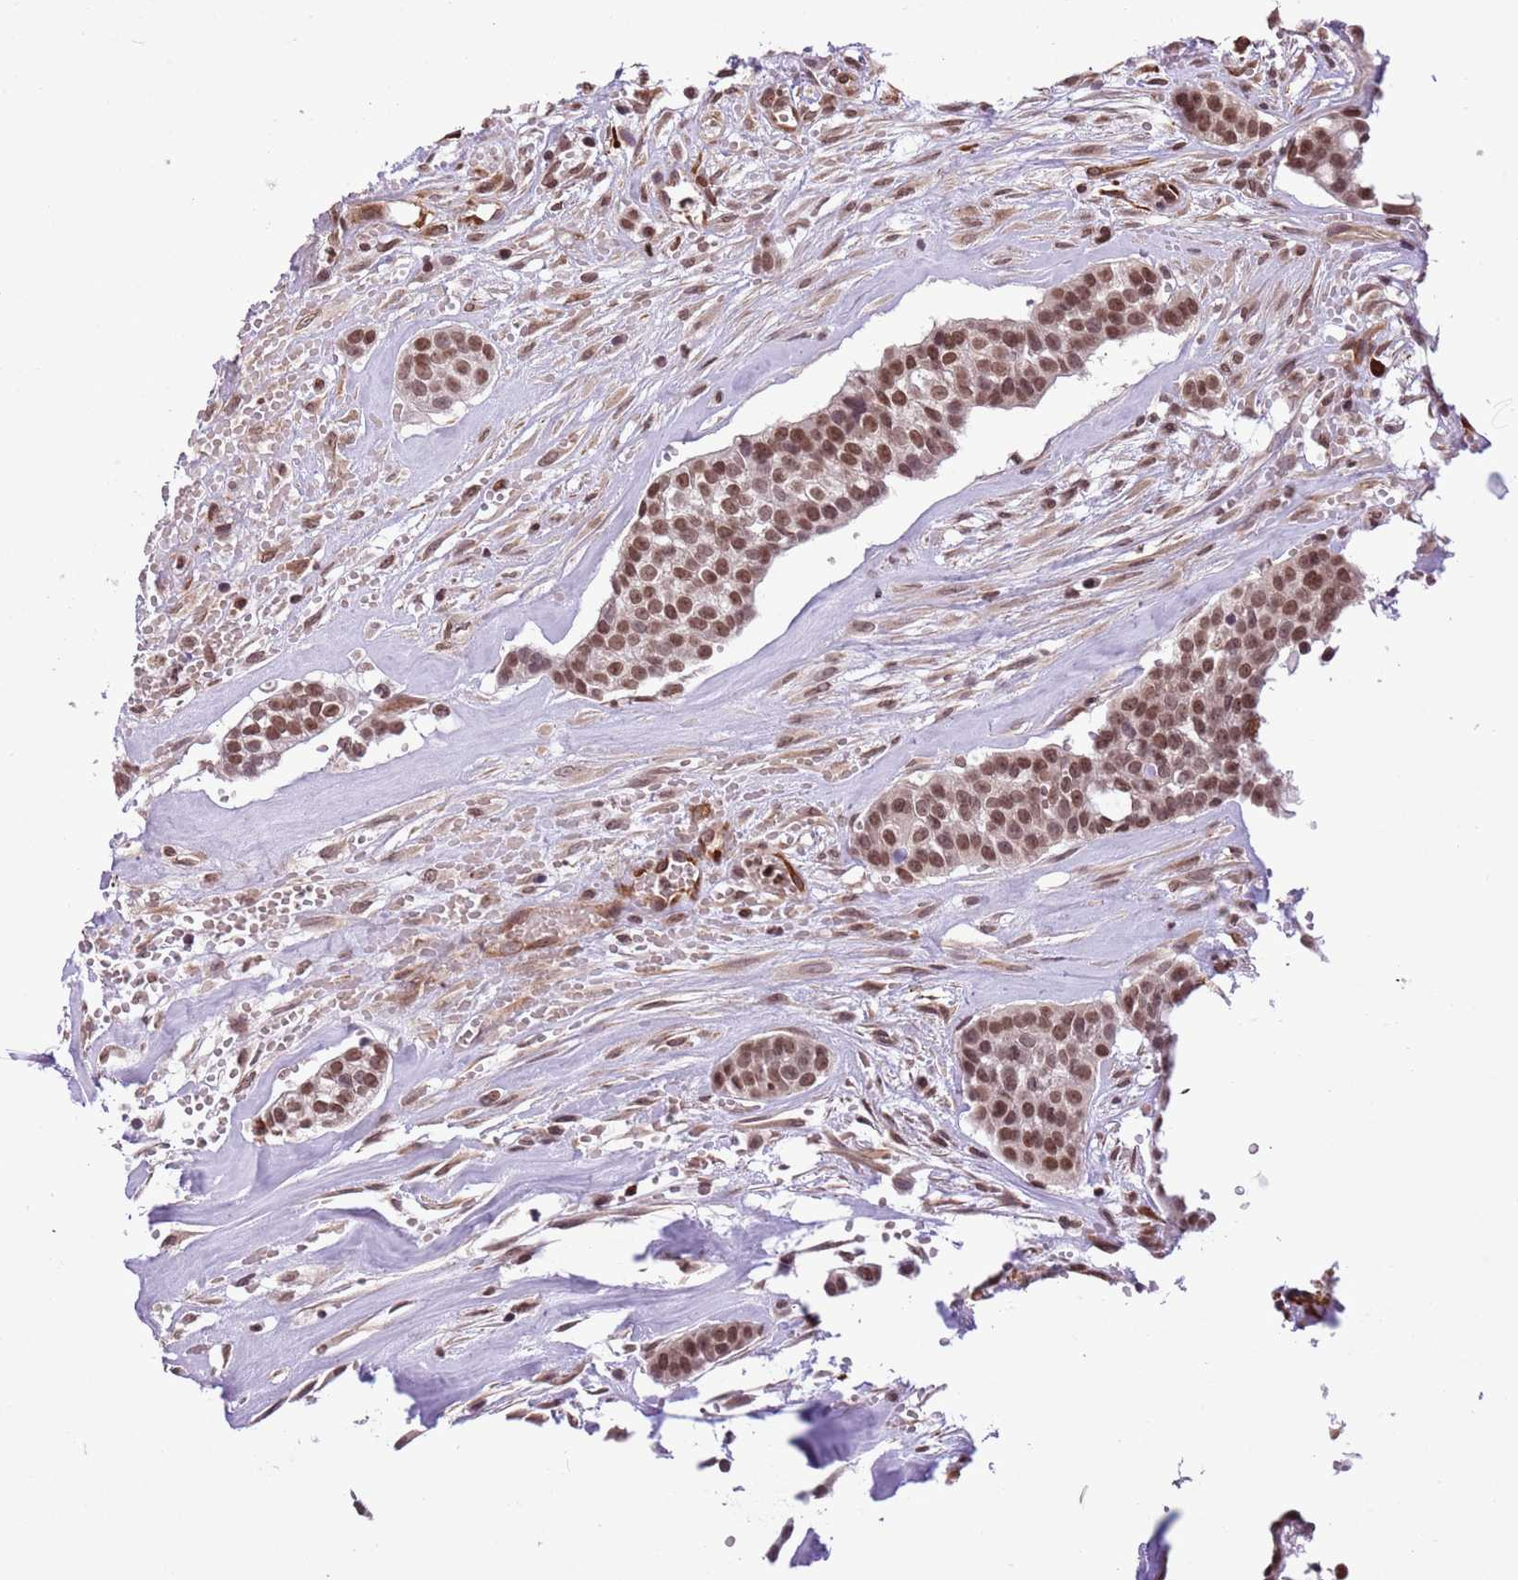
{"staining": {"intensity": "moderate", "quantity": ">75%", "location": "nuclear"}, "tissue": "head and neck cancer", "cell_type": "Tumor cells", "image_type": "cancer", "snomed": [{"axis": "morphology", "description": "Adenocarcinoma, NOS"}, {"axis": "topography", "description": "Head-Neck"}], "caption": "Protein expression analysis of head and neck cancer exhibits moderate nuclear staining in about >75% of tumor cells.", "gene": "NRIP1", "patient": {"sex": "male", "age": 81}}